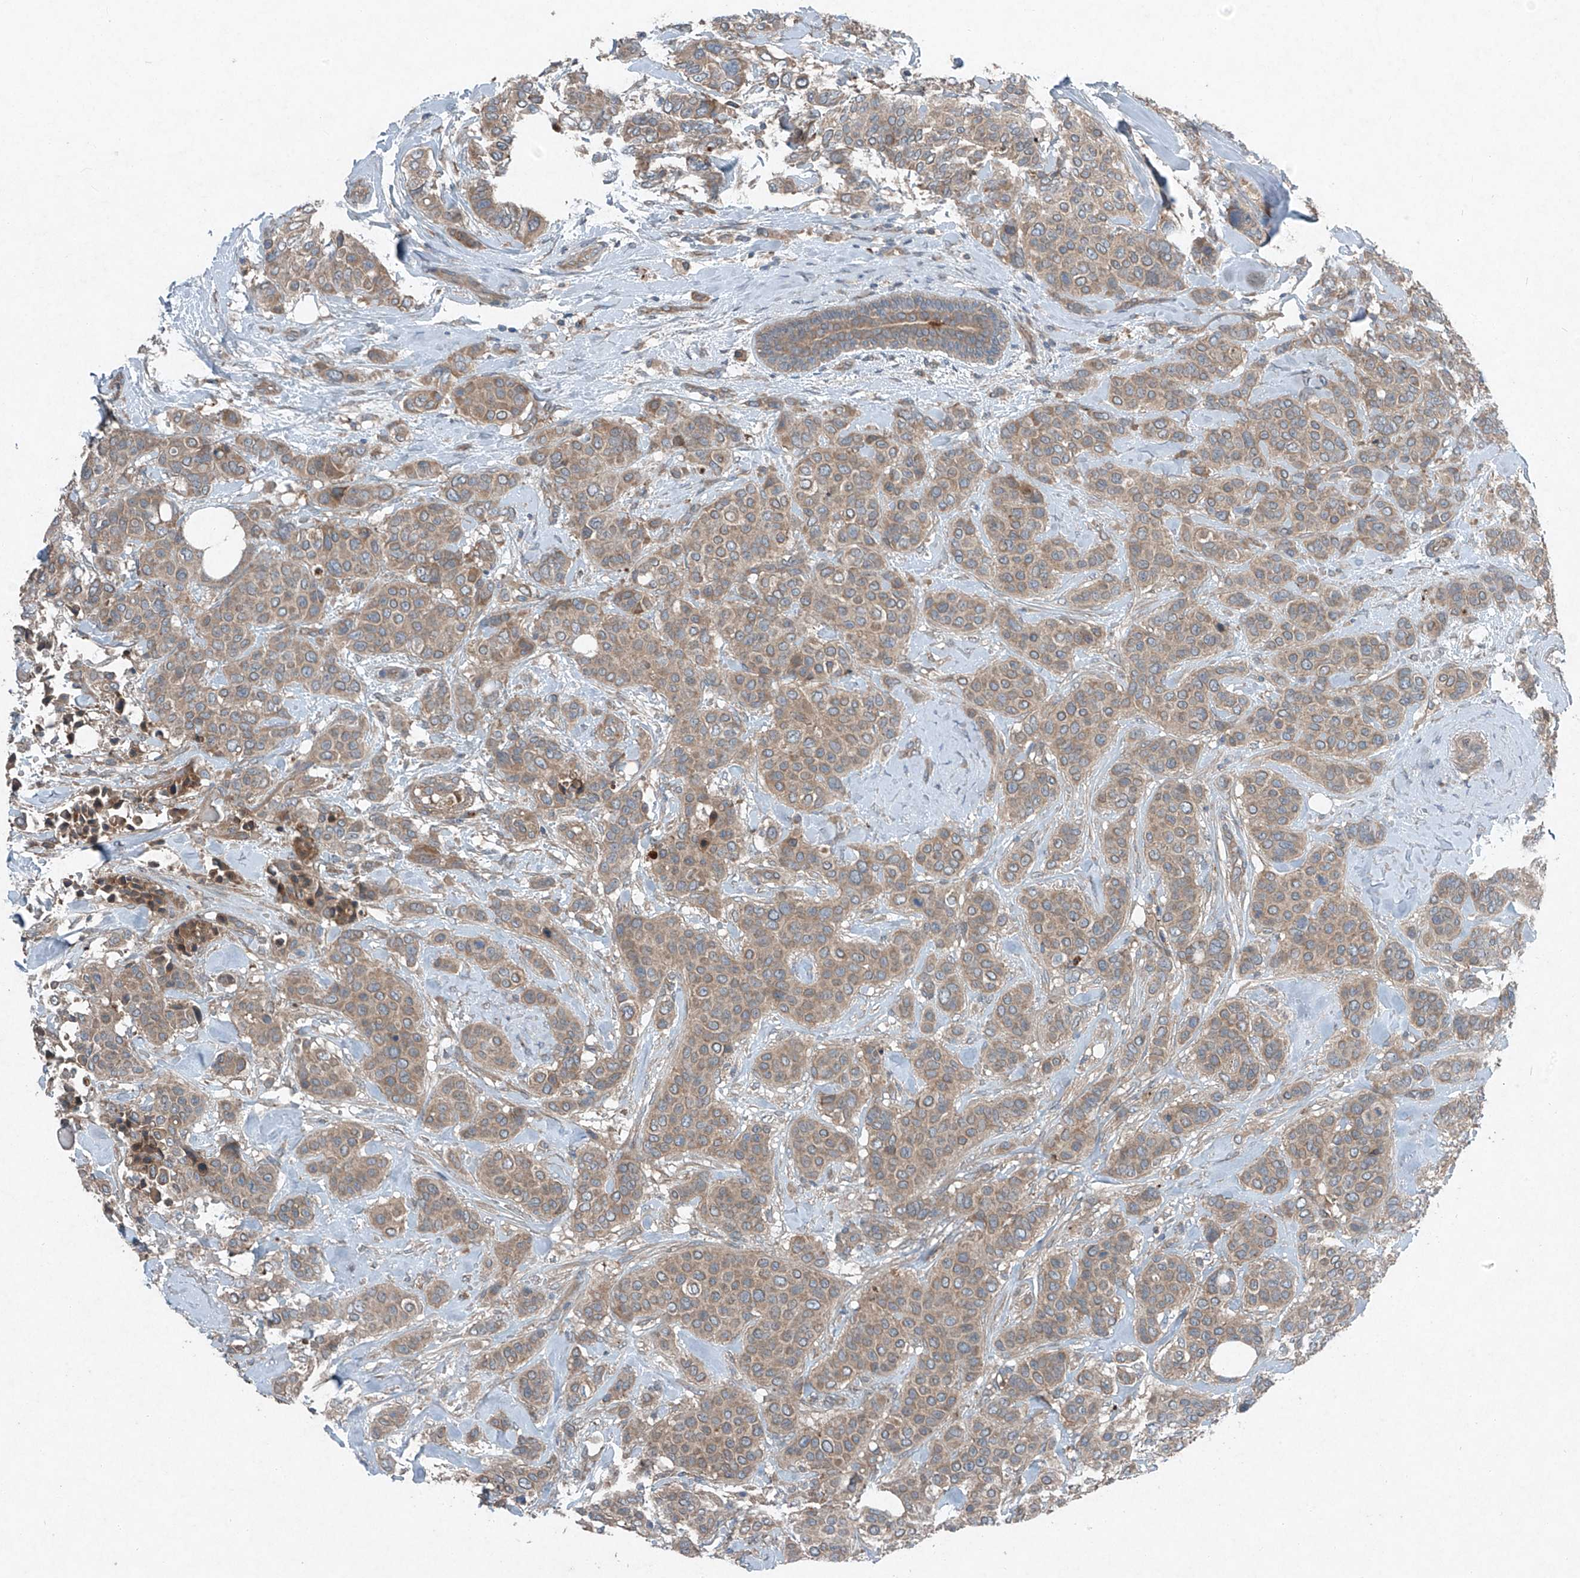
{"staining": {"intensity": "weak", "quantity": ">75%", "location": "cytoplasmic/membranous"}, "tissue": "breast cancer", "cell_type": "Tumor cells", "image_type": "cancer", "snomed": [{"axis": "morphology", "description": "Lobular carcinoma"}, {"axis": "topography", "description": "Breast"}], "caption": "A brown stain shows weak cytoplasmic/membranous staining of a protein in human breast cancer (lobular carcinoma) tumor cells.", "gene": "FOXRED2", "patient": {"sex": "female", "age": 51}}